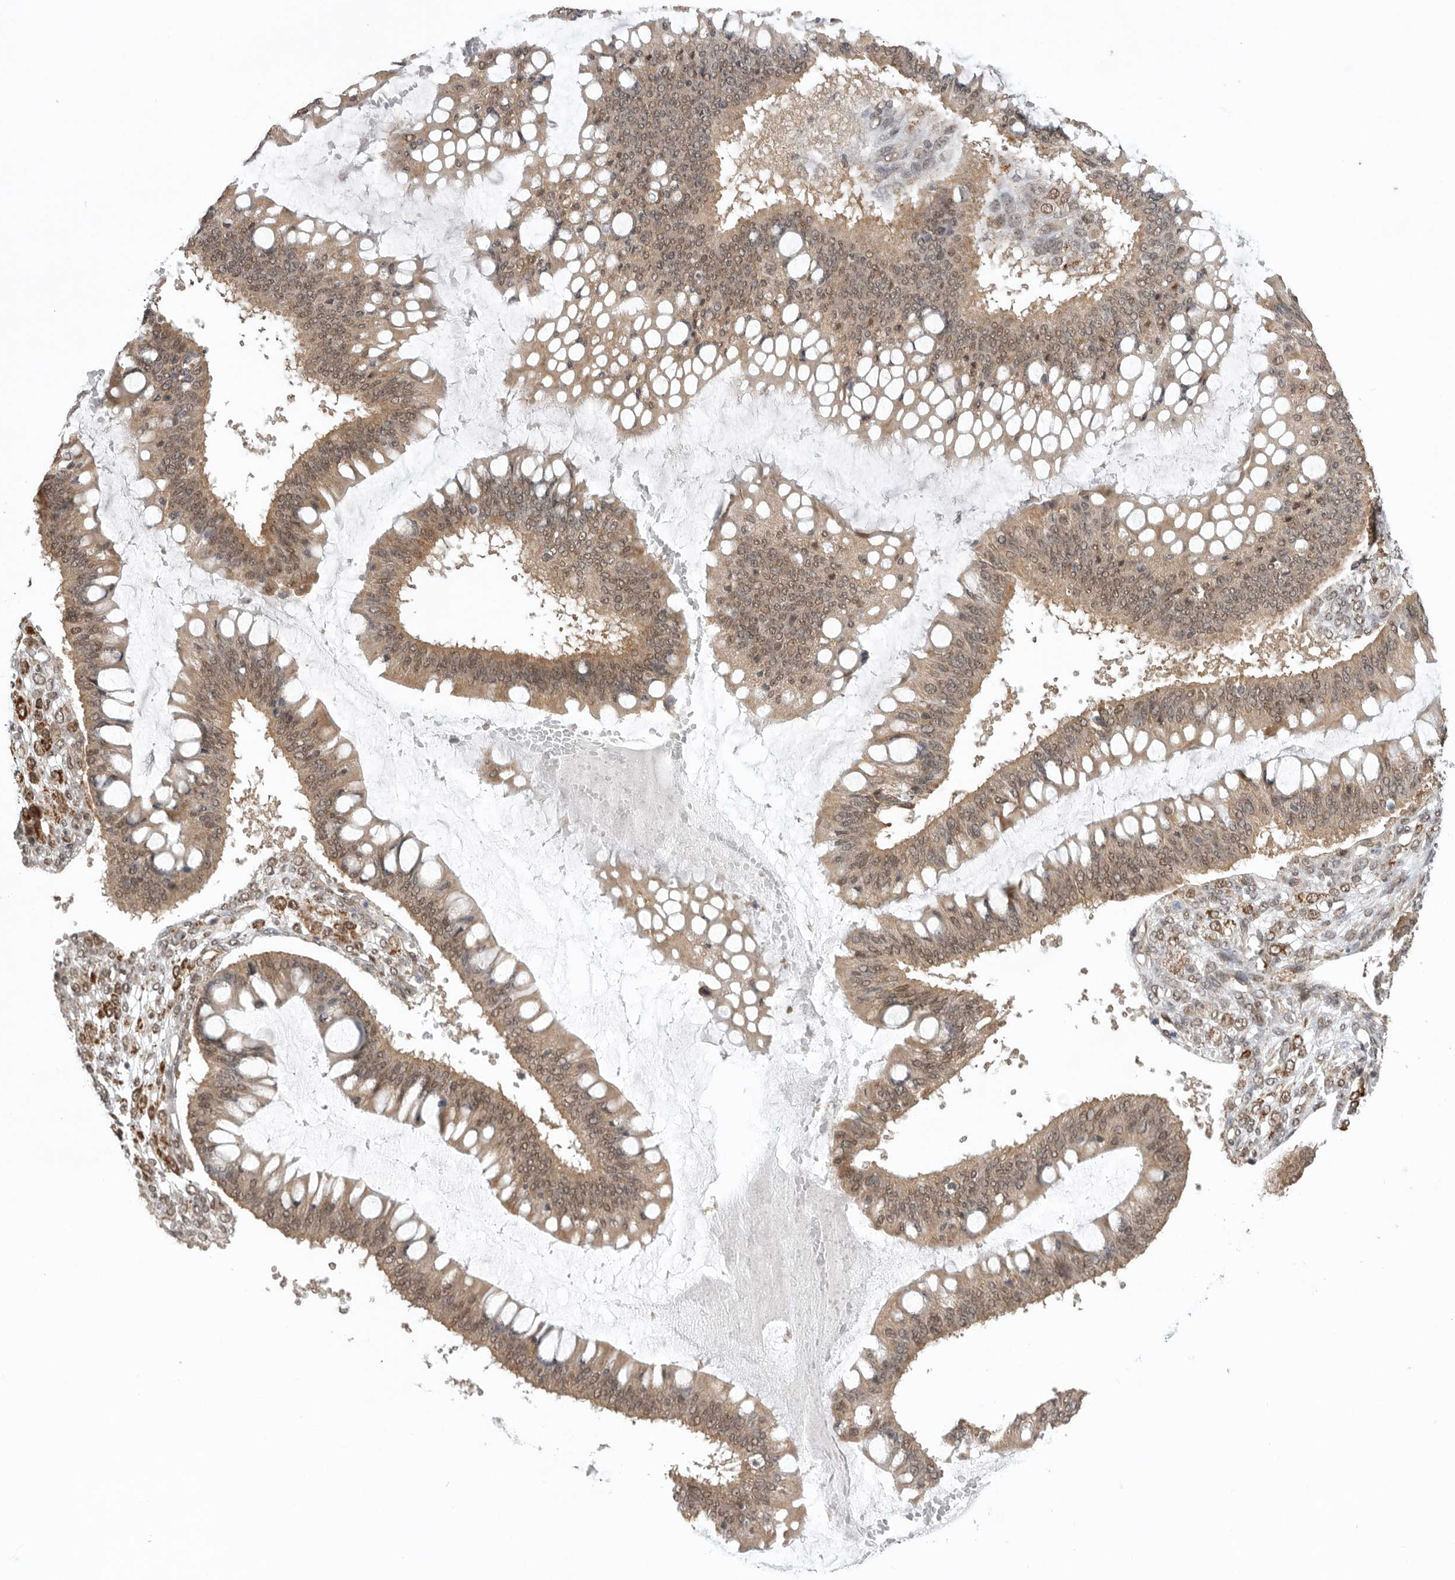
{"staining": {"intensity": "moderate", "quantity": ">75%", "location": "cytoplasmic/membranous,nuclear"}, "tissue": "ovarian cancer", "cell_type": "Tumor cells", "image_type": "cancer", "snomed": [{"axis": "morphology", "description": "Cystadenocarcinoma, mucinous, NOS"}, {"axis": "topography", "description": "Ovary"}], "caption": "DAB (3,3'-diaminobenzidine) immunohistochemical staining of human ovarian mucinous cystadenocarcinoma shows moderate cytoplasmic/membranous and nuclear protein expression in about >75% of tumor cells.", "gene": "VPS50", "patient": {"sex": "female", "age": 73}}